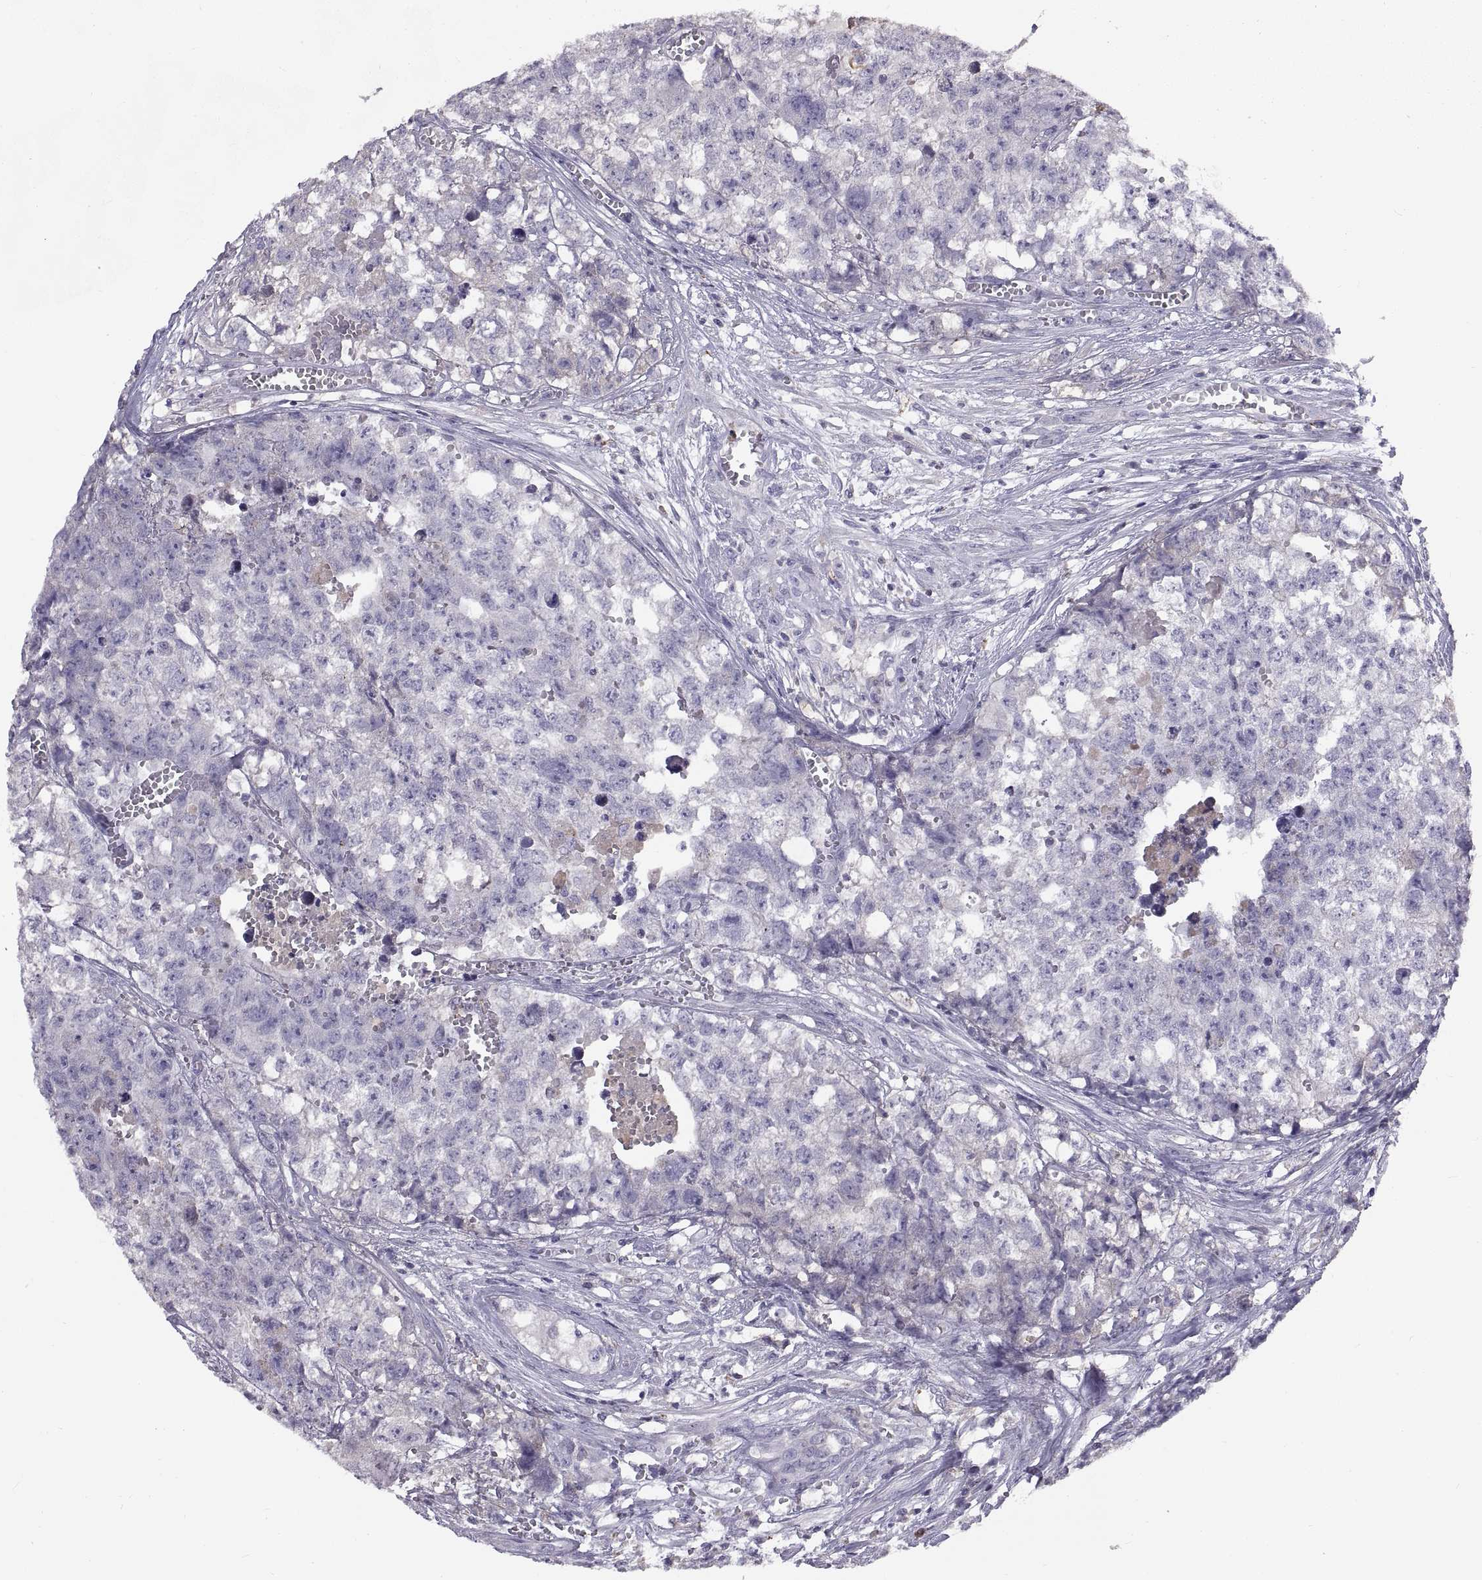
{"staining": {"intensity": "negative", "quantity": "none", "location": "none"}, "tissue": "testis cancer", "cell_type": "Tumor cells", "image_type": "cancer", "snomed": [{"axis": "morphology", "description": "Seminoma, NOS"}, {"axis": "morphology", "description": "Carcinoma, Embryonal, NOS"}, {"axis": "topography", "description": "Testis"}], "caption": "DAB (3,3'-diaminobenzidine) immunohistochemical staining of human embryonal carcinoma (testis) reveals no significant expression in tumor cells. (Brightfield microscopy of DAB (3,3'-diaminobenzidine) immunohistochemistry (IHC) at high magnification).", "gene": "ADAM32", "patient": {"sex": "male", "age": 22}}